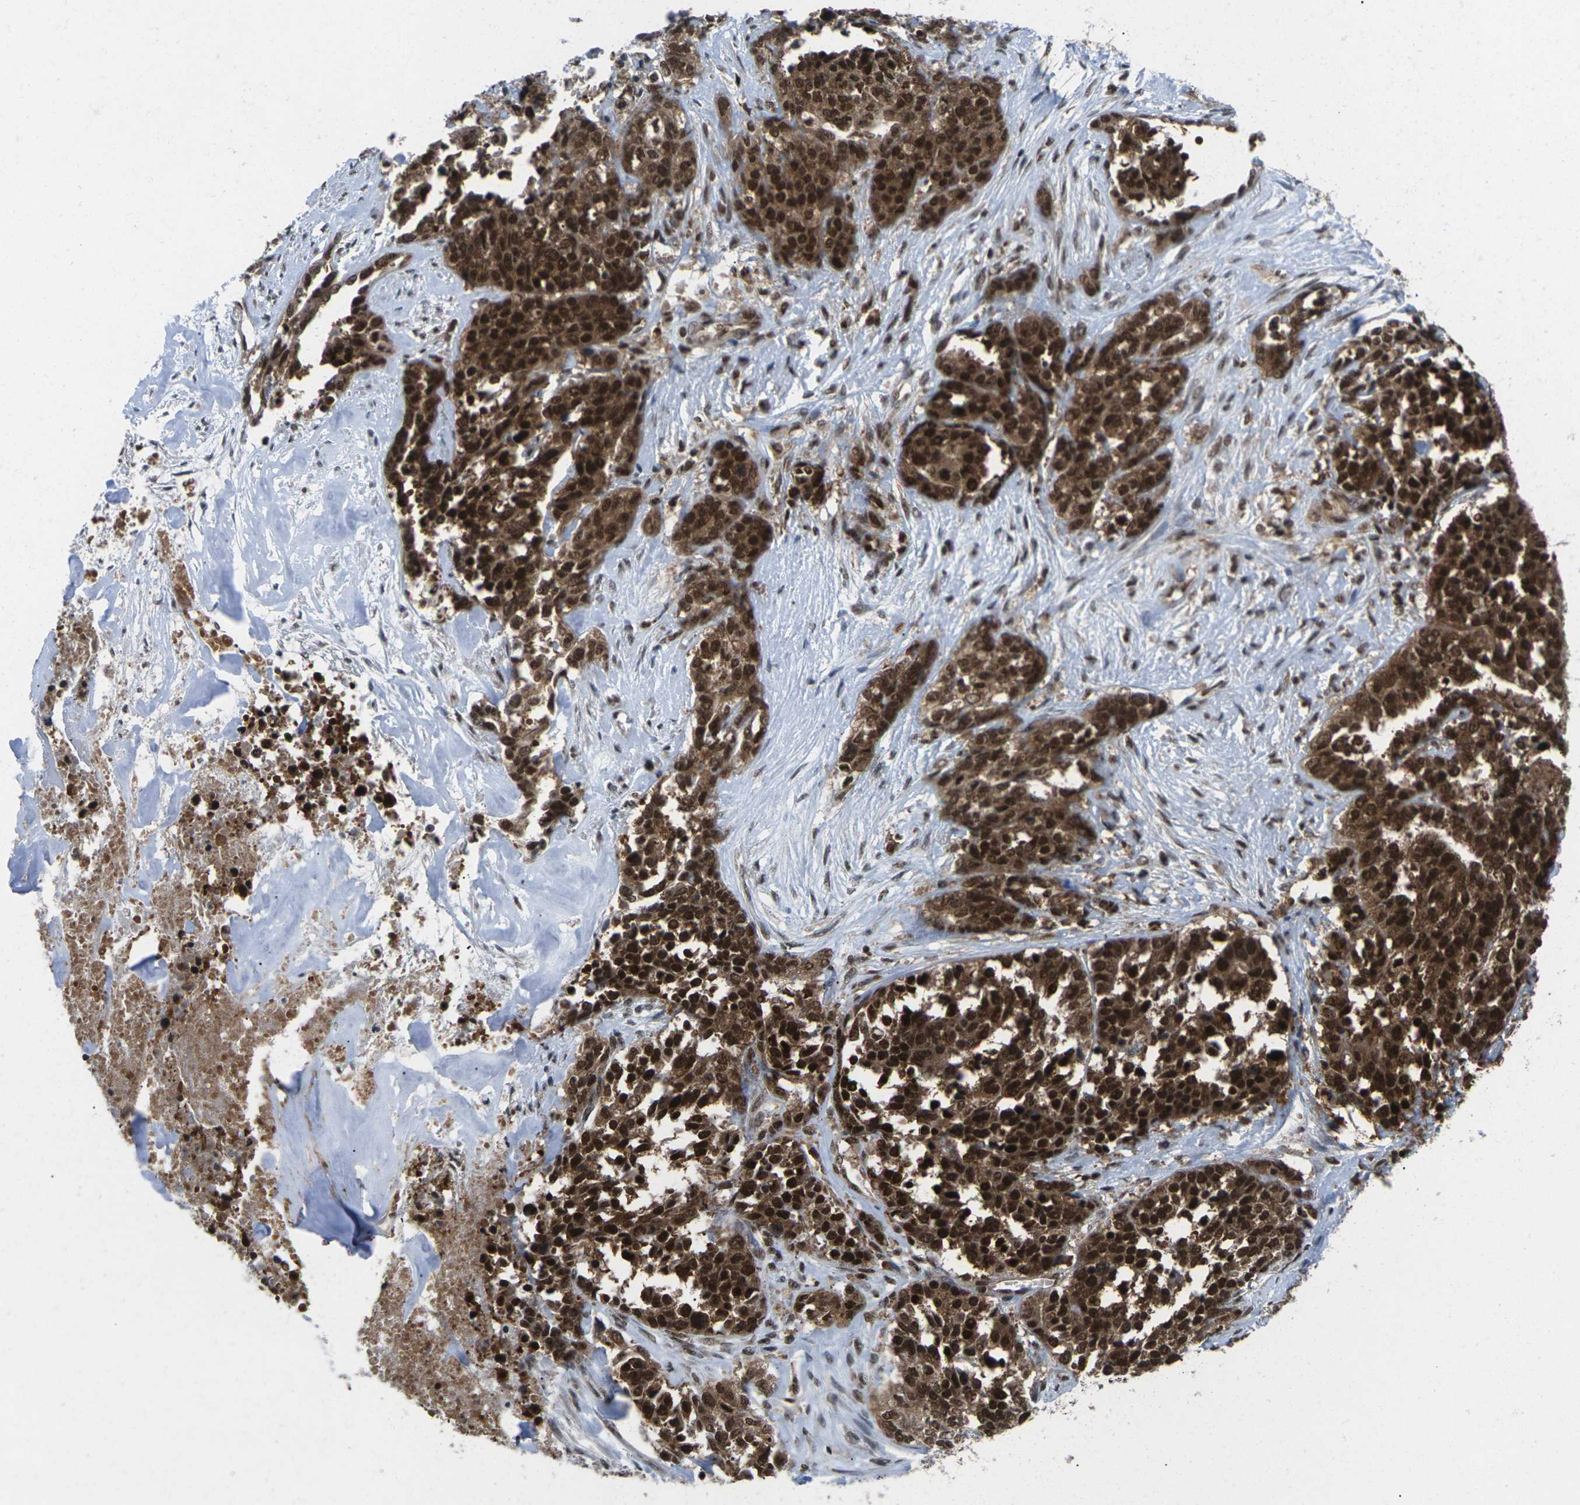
{"staining": {"intensity": "strong", "quantity": ">75%", "location": "cytoplasmic/membranous,nuclear"}, "tissue": "ovarian cancer", "cell_type": "Tumor cells", "image_type": "cancer", "snomed": [{"axis": "morphology", "description": "Cystadenocarcinoma, serous, NOS"}, {"axis": "topography", "description": "Ovary"}], "caption": "Ovarian serous cystadenocarcinoma was stained to show a protein in brown. There is high levels of strong cytoplasmic/membranous and nuclear staining in about >75% of tumor cells.", "gene": "MAGOH", "patient": {"sex": "female", "age": 44}}